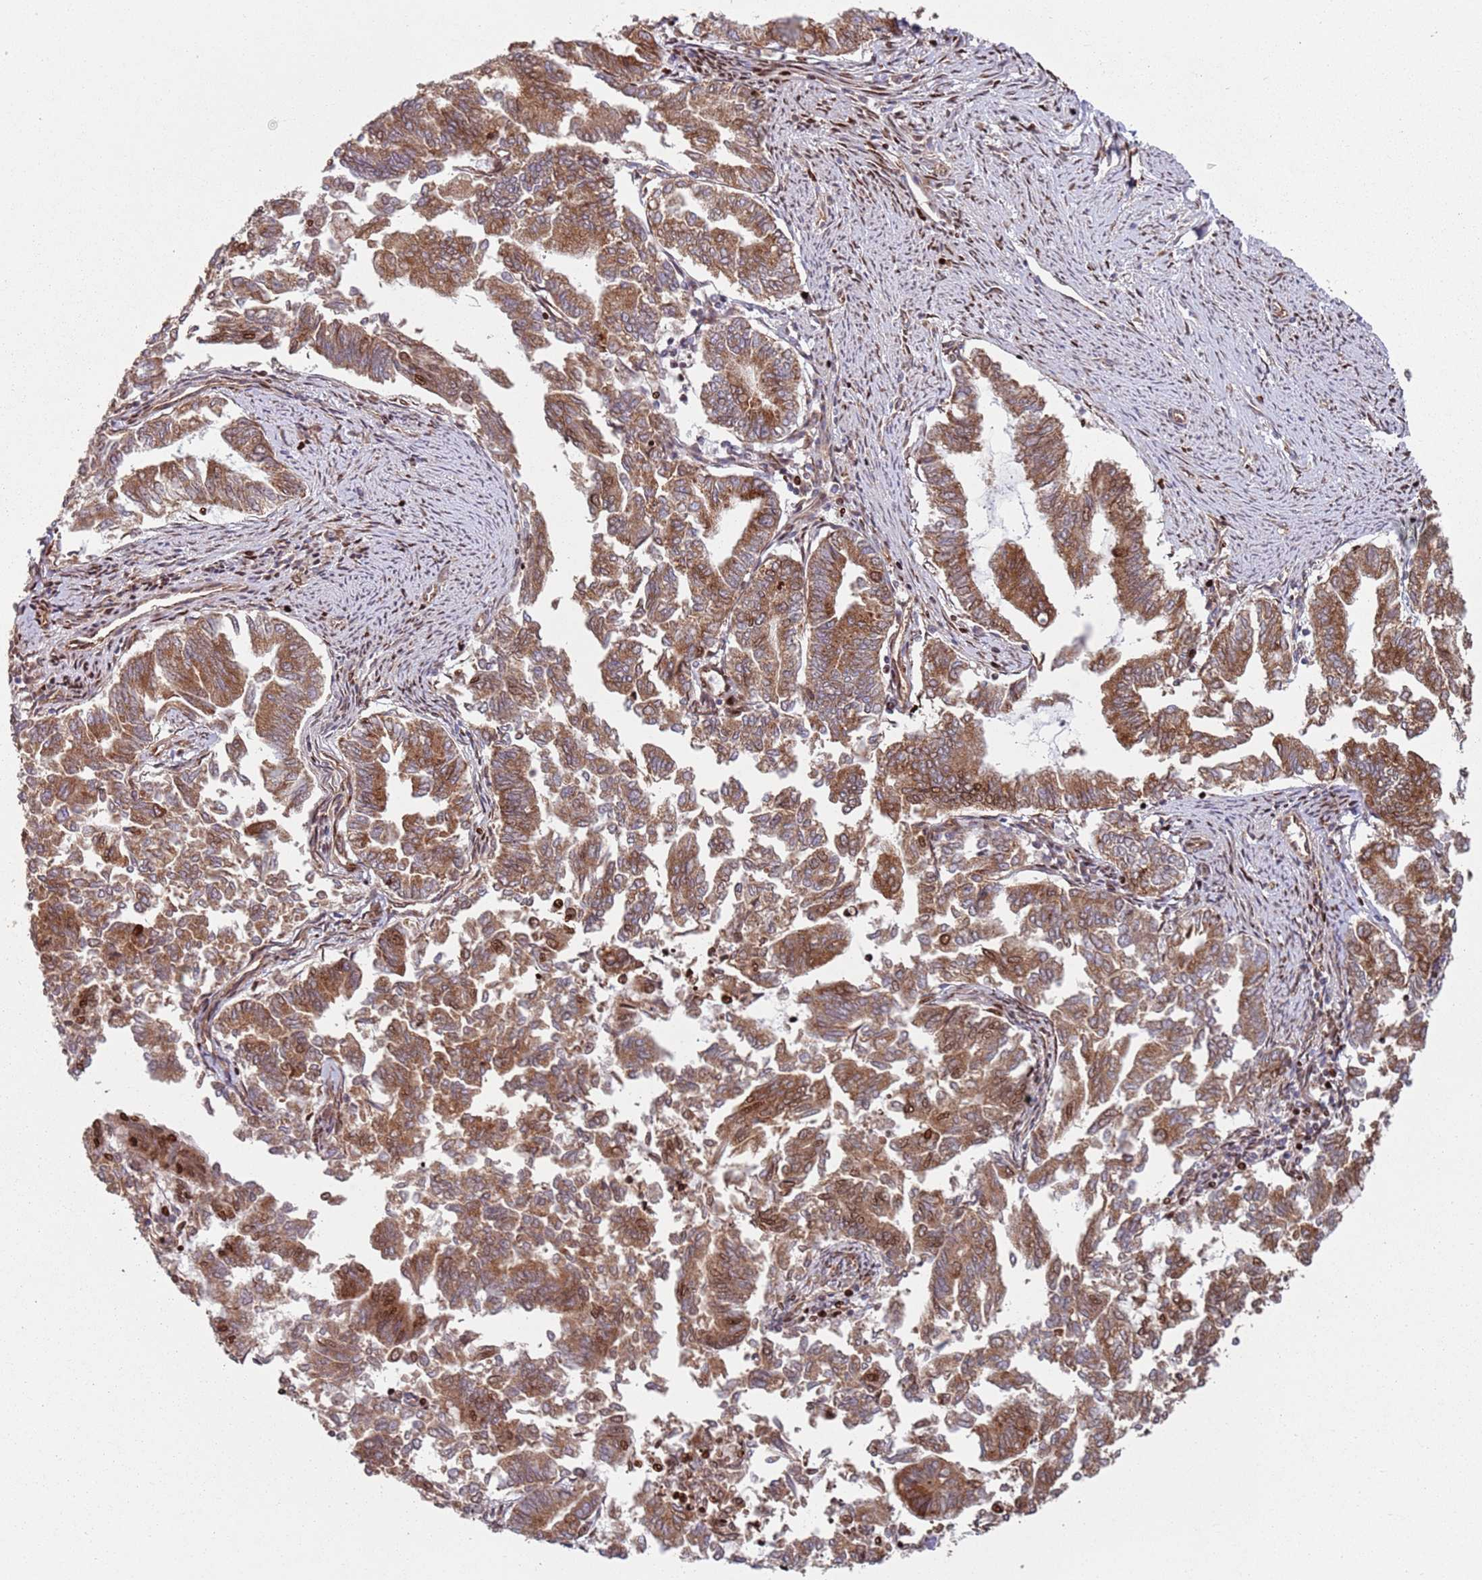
{"staining": {"intensity": "moderate", "quantity": ">75%", "location": "cytoplasmic/membranous,nuclear"}, "tissue": "endometrial cancer", "cell_type": "Tumor cells", "image_type": "cancer", "snomed": [{"axis": "morphology", "description": "Adenocarcinoma, NOS"}, {"axis": "topography", "description": "Endometrium"}], "caption": "This image displays IHC staining of adenocarcinoma (endometrial), with medium moderate cytoplasmic/membranous and nuclear positivity in about >75% of tumor cells.", "gene": "HNRNPLL", "patient": {"sex": "female", "age": 79}}